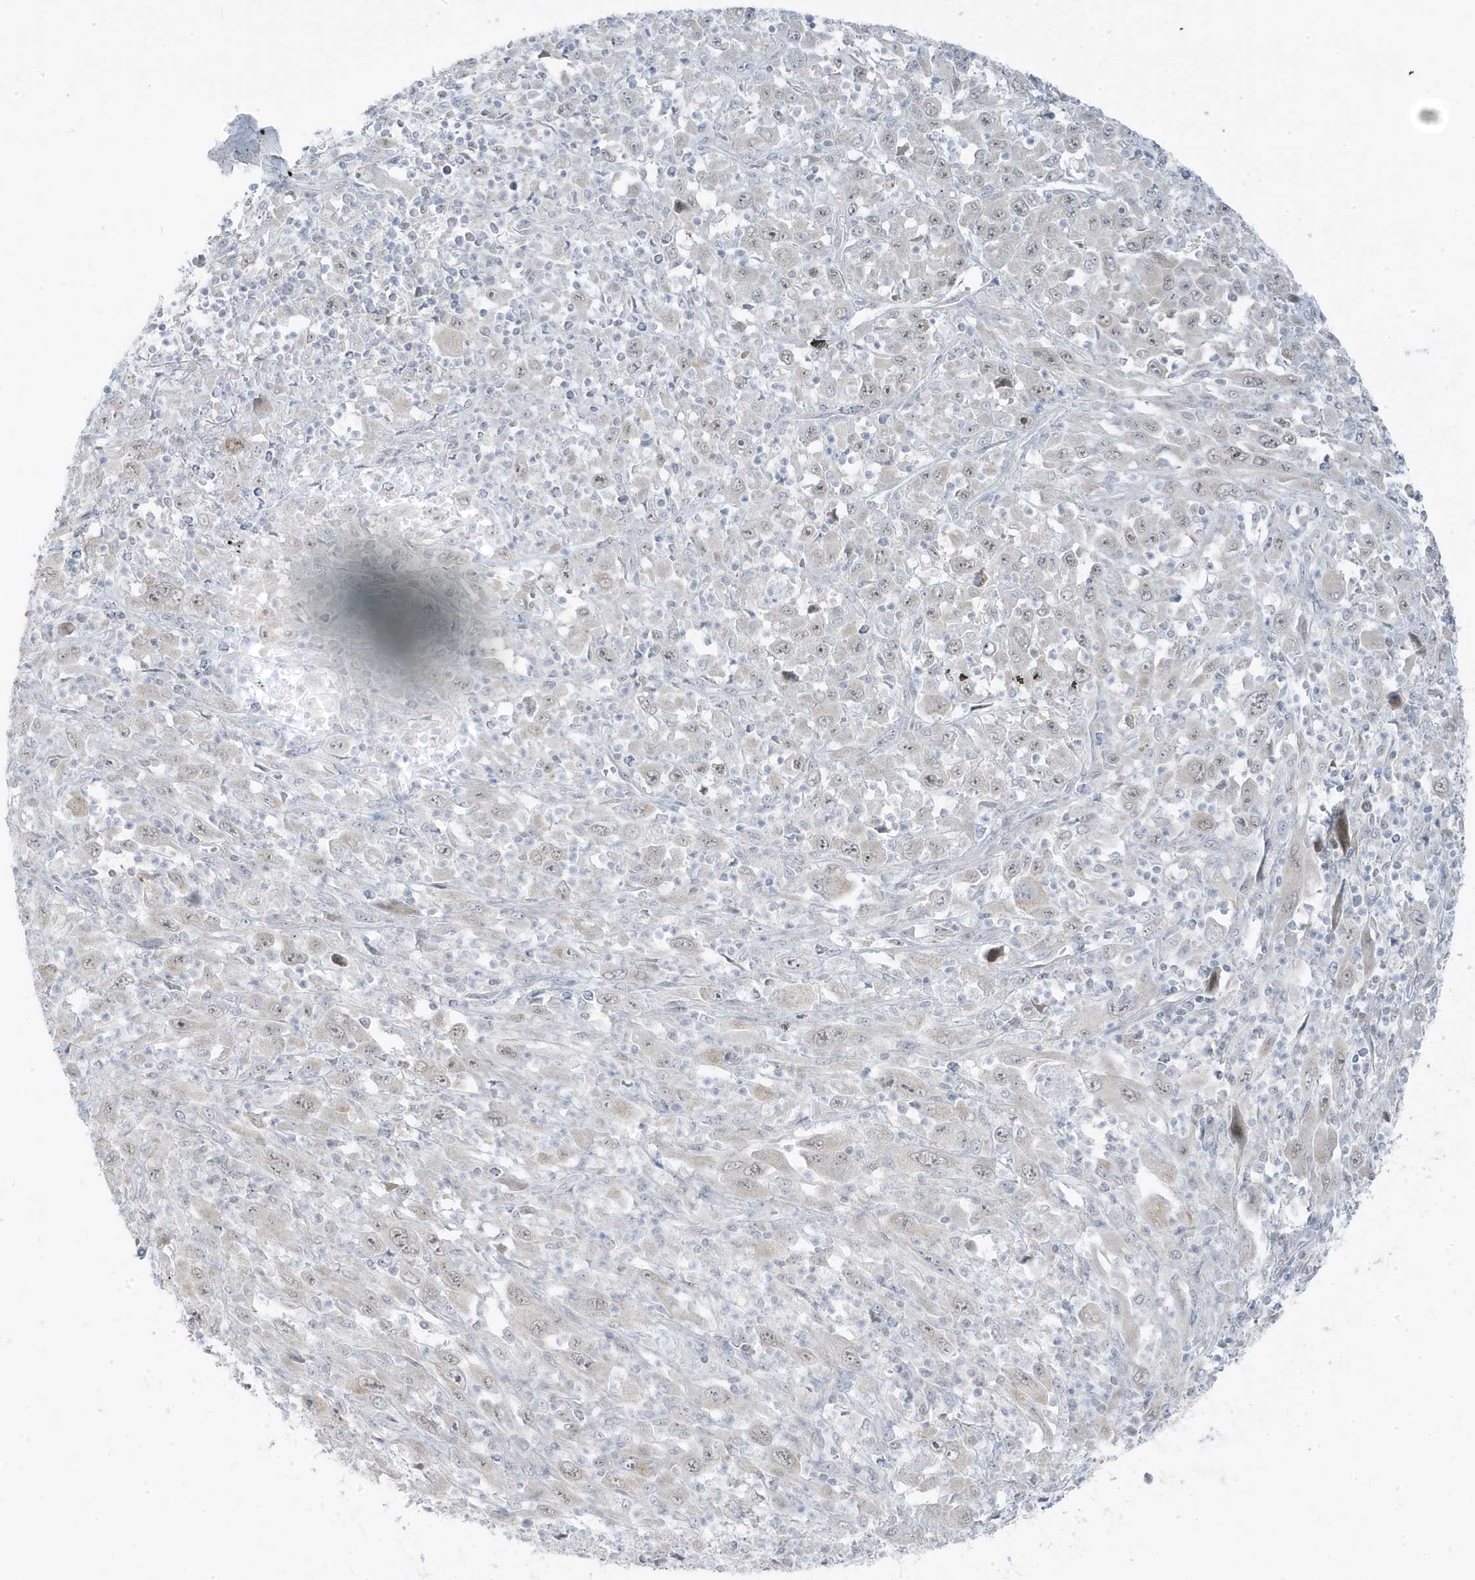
{"staining": {"intensity": "moderate", "quantity": "<25%", "location": "nuclear"}, "tissue": "melanoma", "cell_type": "Tumor cells", "image_type": "cancer", "snomed": [{"axis": "morphology", "description": "Malignant melanoma, Metastatic site"}, {"axis": "topography", "description": "Skin"}], "caption": "Malignant melanoma (metastatic site) tissue displays moderate nuclear staining in about <25% of tumor cells, visualized by immunohistochemistry.", "gene": "TSEN15", "patient": {"sex": "female", "age": 56}}